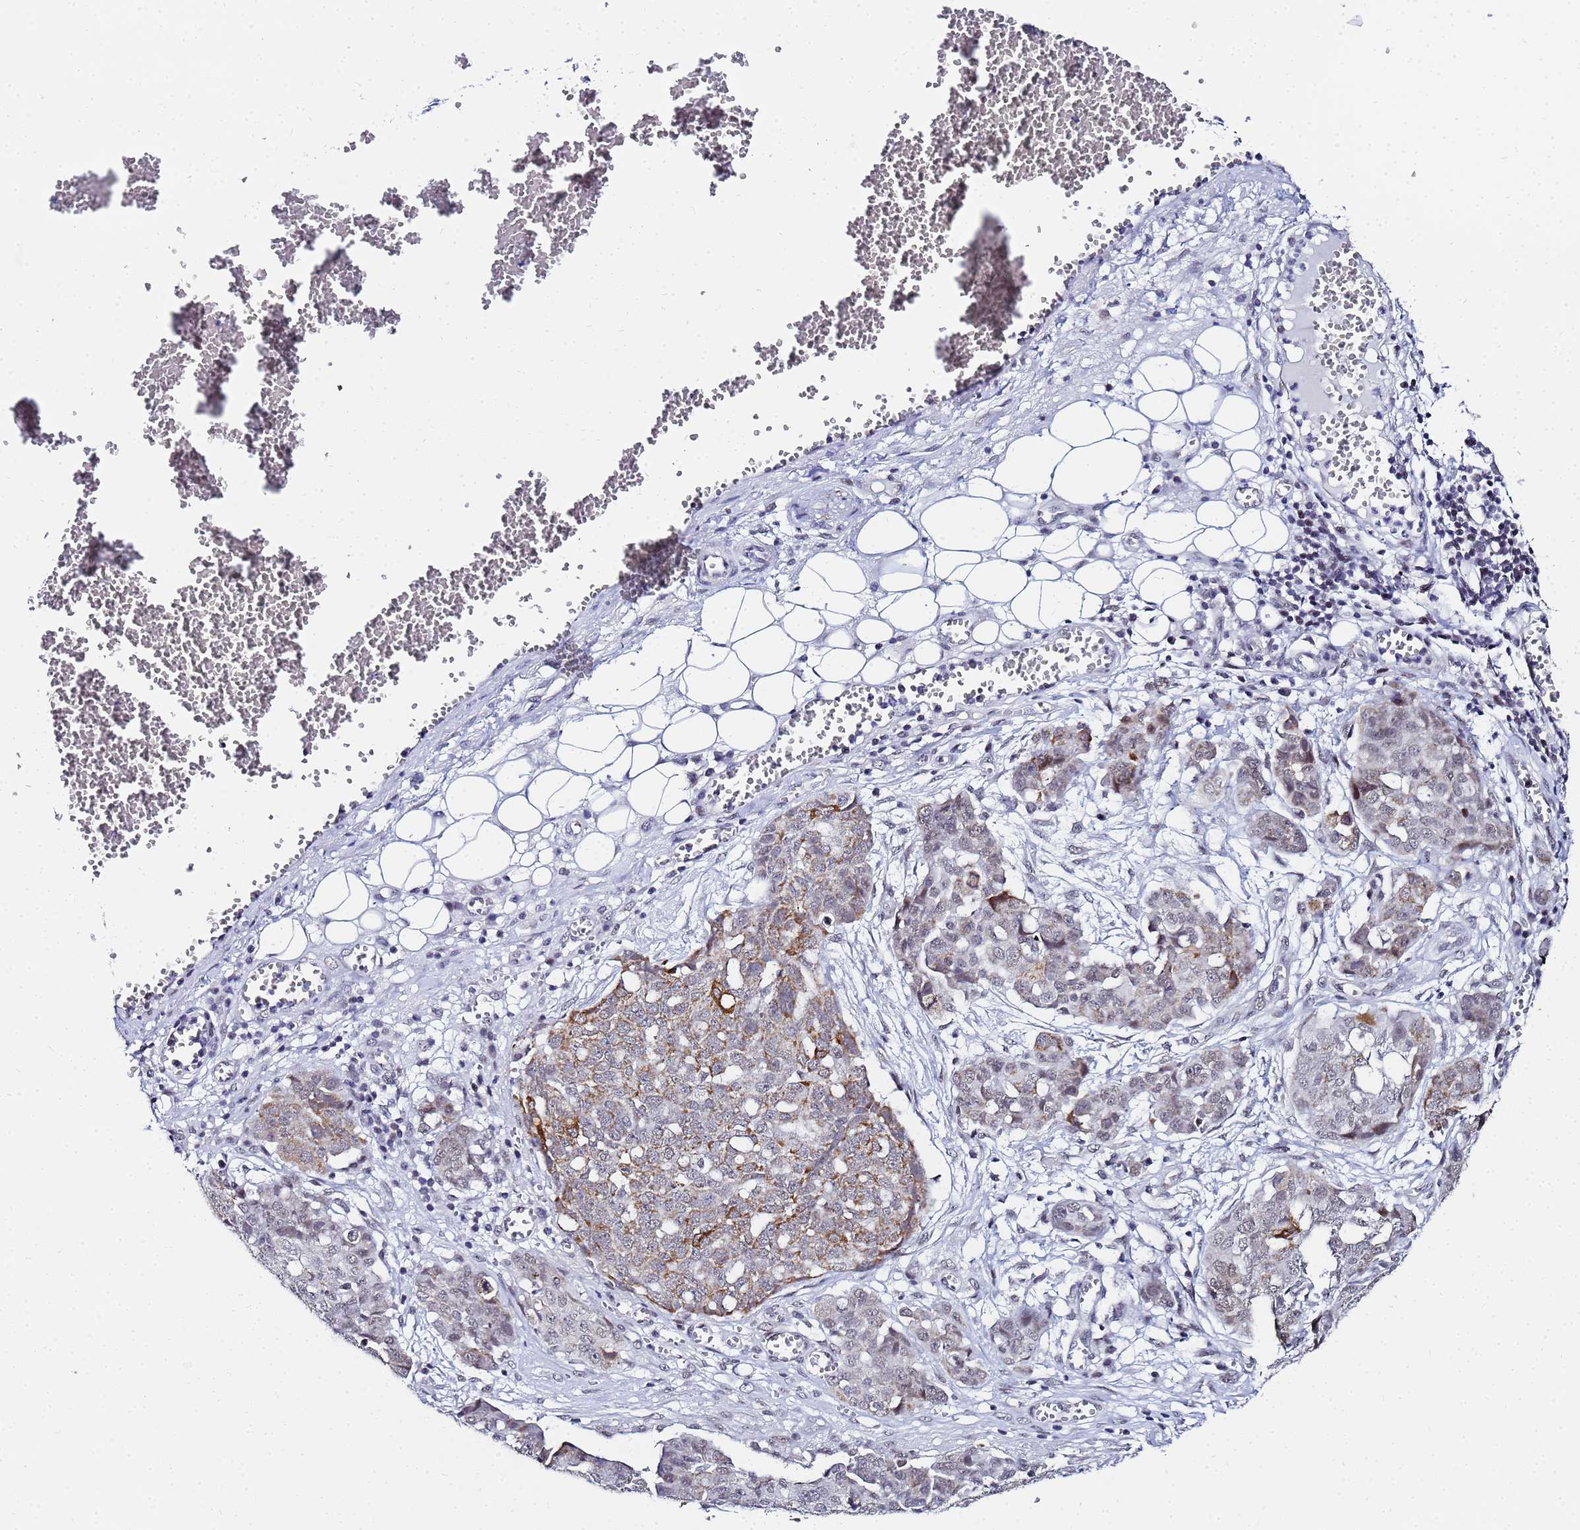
{"staining": {"intensity": "moderate", "quantity": "<25%", "location": "cytoplasmic/membranous"}, "tissue": "ovarian cancer", "cell_type": "Tumor cells", "image_type": "cancer", "snomed": [{"axis": "morphology", "description": "Cystadenocarcinoma, serous, NOS"}, {"axis": "topography", "description": "Soft tissue"}, {"axis": "topography", "description": "Ovary"}], "caption": "IHC staining of serous cystadenocarcinoma (ovarian), which displays low levels of moderate cytoplasmic/membranous expression in approximately <25% of tumor cells indicating moderate cytoplasmic/membranous protein positivity. The staining was performed using DAB (brown) for protein detection and nuclei were counterstained in hematoxylin (blue).", "gene": "CKMT1A", "patient": {"sex": "female", "age": 57}}